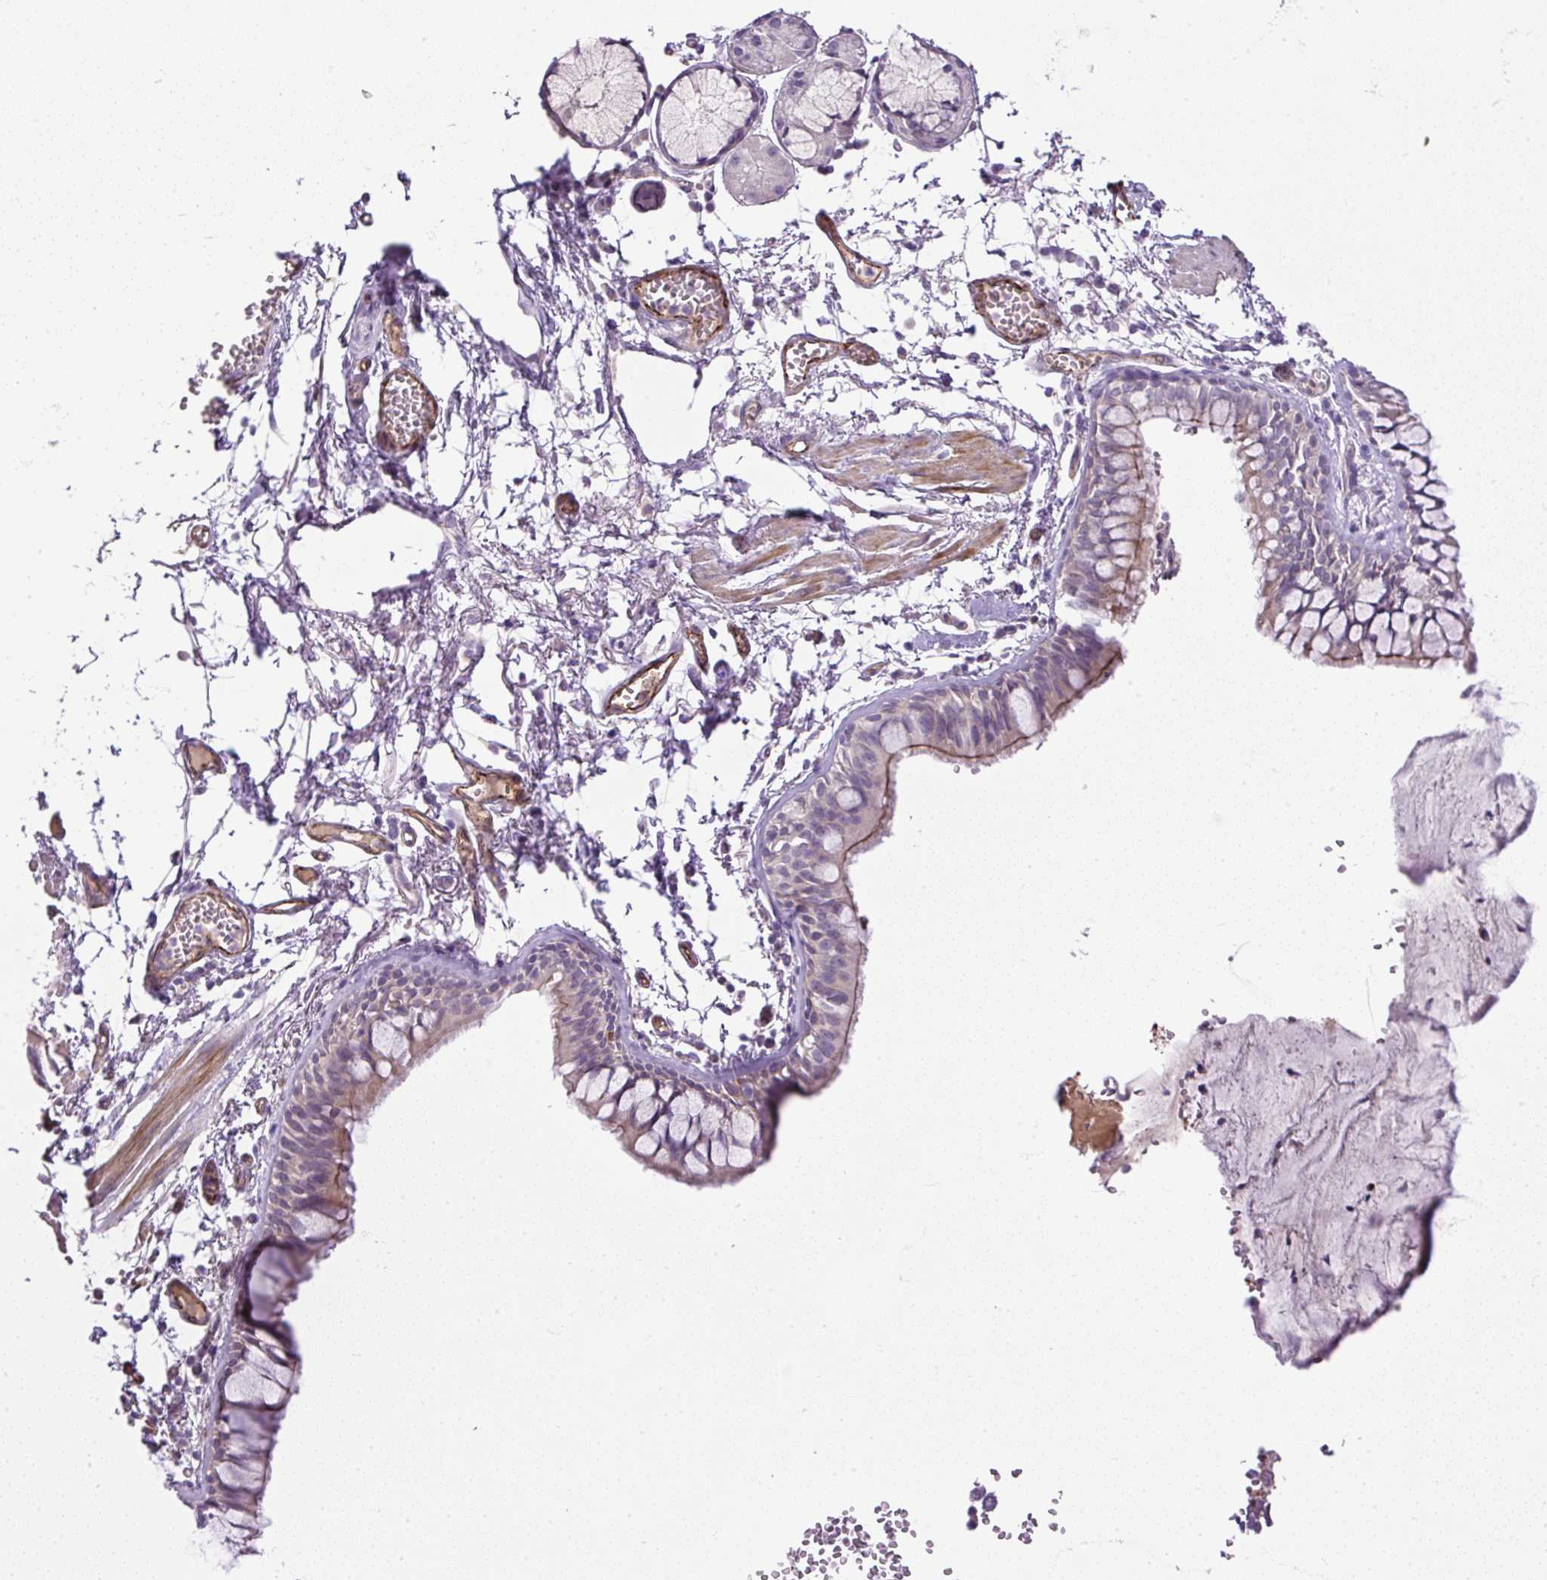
{"staining": {"intensity": "moderate", "quantity": "<25%", "location": "cytoplasmic/membranous"}, "tissue": "bronchus", "cell_type": "Respiratory epithelial cells", "image_type": "normal", "snomed": [{"axis": "morphology", "description": "Normal tissue, NOS"}, {"axis": "topography", "description": "Cartilage tissue"}, {"axis": "topography", "description": "Bronchus"}], "caption": "Immunohistochemistry (IHC) staining of normal bronchus, which reveals low levels of moderate cytoplasmic/membranous staining in approximately <25% of respiratory epithelial cells indicating moderate cytoplasmic/membranous protein positivity. The staining was performed using DAB (brown) for protein detection and nuclei were counterstained in hematoxylin (blue).", "gene": "LEFTY1", "patient": {"sex": "male", "age": 78}}